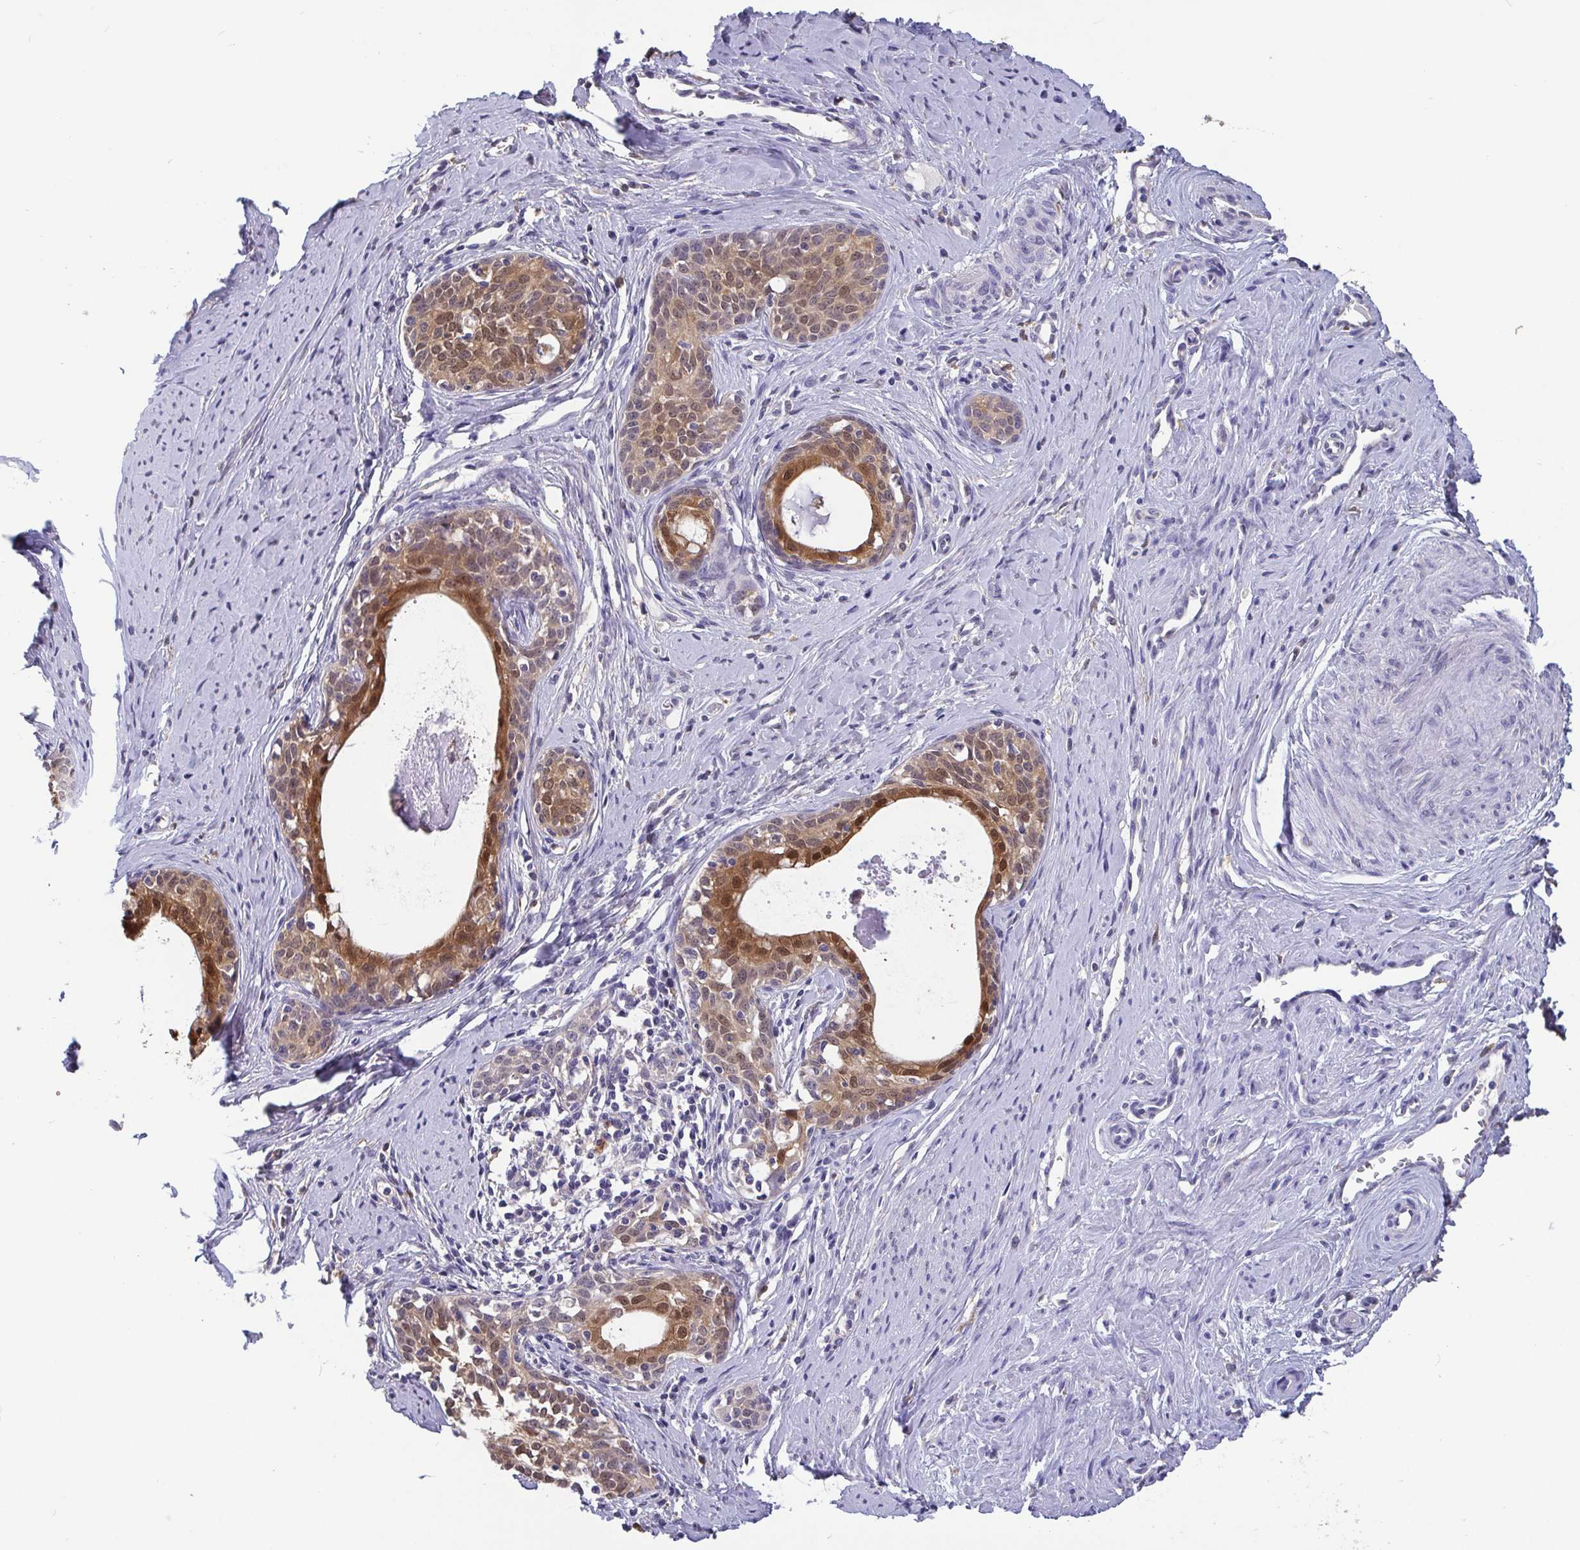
{"staining": {"intensity": "moderate", "quantity": "25%-75%", "location": "cytoplasmic/membranous,nuclear"}, "tissue": "cervical cancer", "cell_type": "Tumor cells", "image_type": "cancer", "snomed": [{"axis": "morphology", "description": "Squamous cell carcinoma, NOS"}, {"axis": "morphology", "description": "Adenocarcinoma, NOS"}, {"axis": "topography", "description": "Cervix"}], "caption": "High-magnification brightfield microscopy of cervical cancer stained with DAB (brown) and counterstained with hematoxylin (blue). tumor cells exhibit moderate cytoplasmic/membranous and nuclear staining is seen in approximately25%-75% of cells.", "gene": "IDH1", "patient": {"sex": "female", "age": 52}}